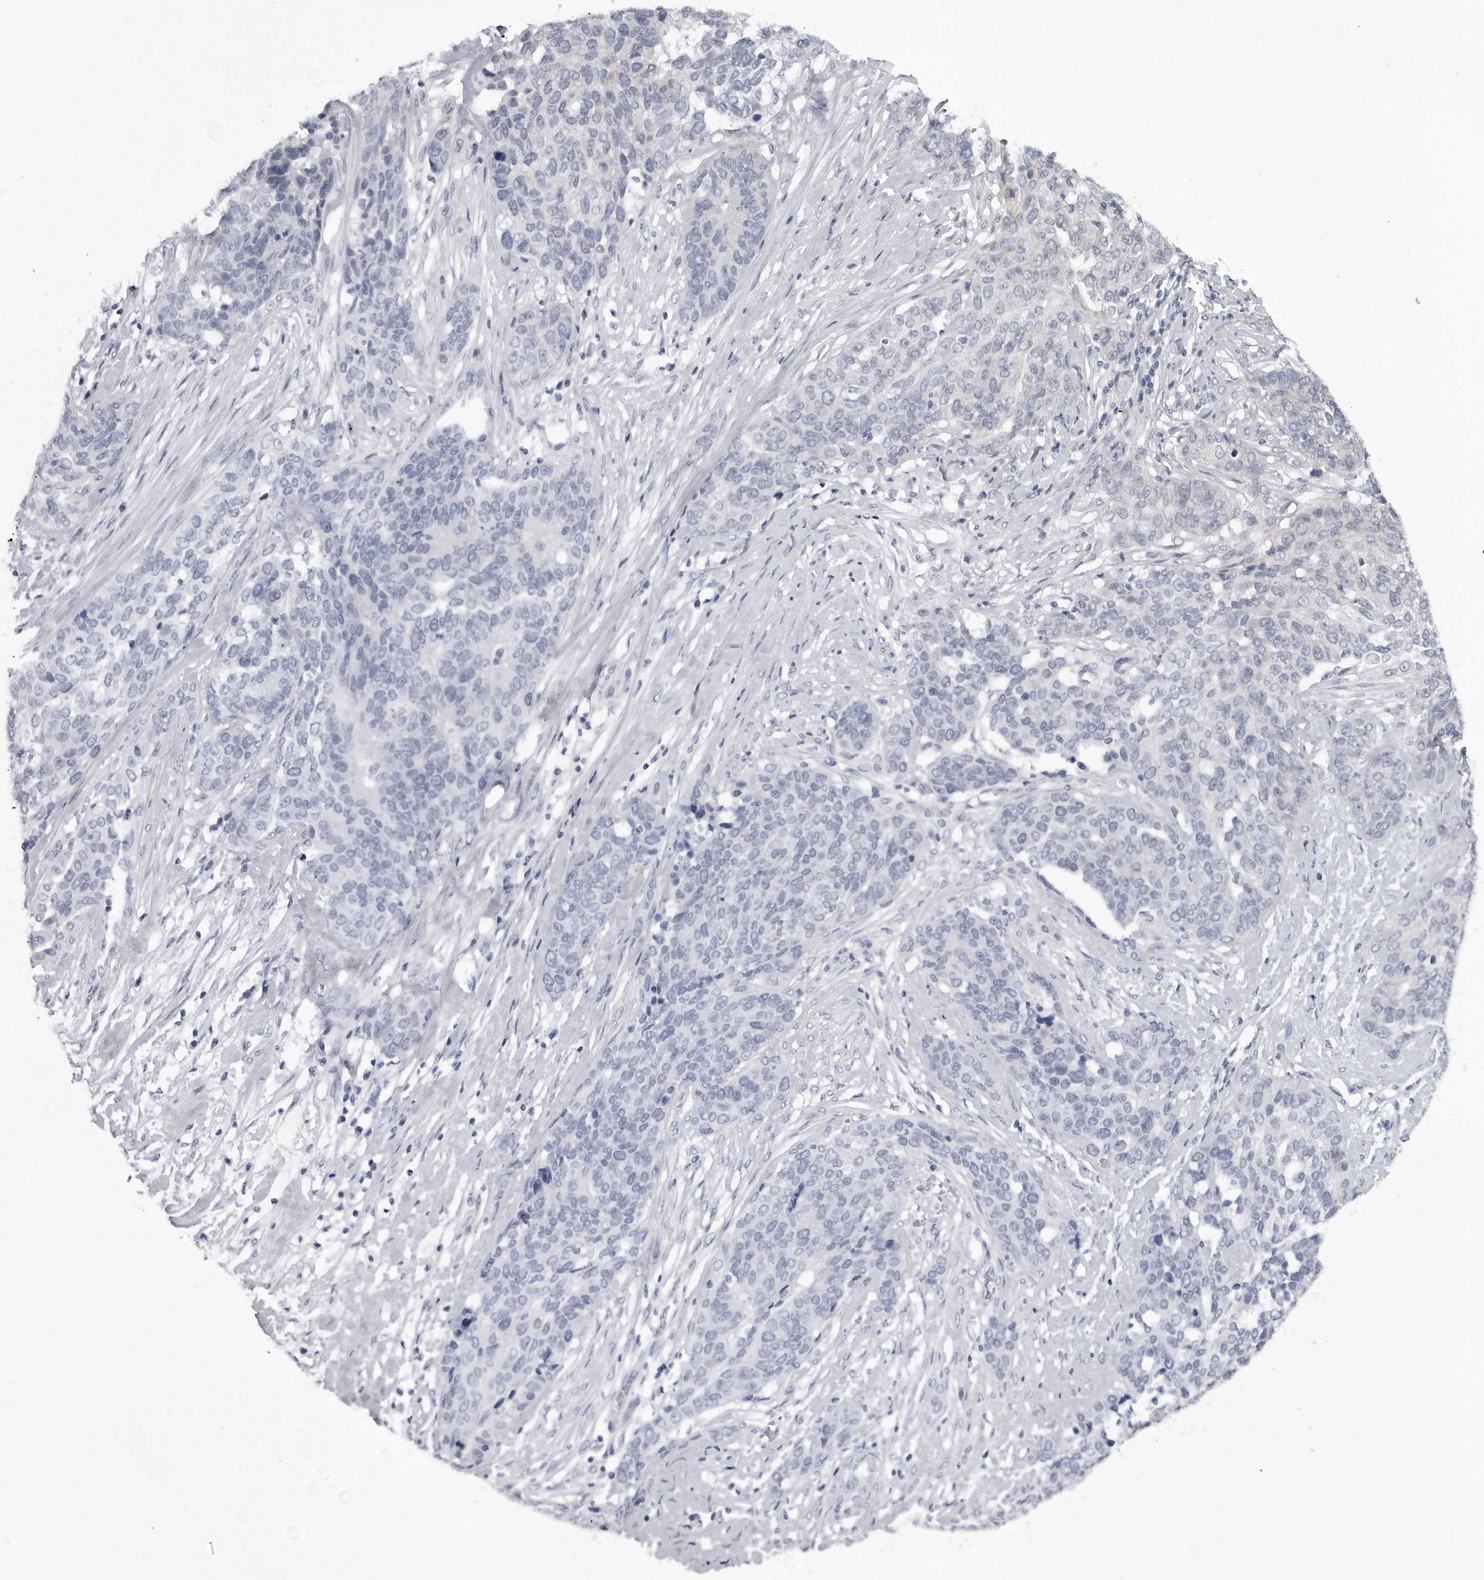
{"staining": {"intensity": "negative", "quantity": "none", "location": "none"}, "tissue": "ovarian cancer", "cell_type": "Tumor cells", "image_type": "cancer", "snomed": [{"axis": "morphology", "description": "Cystadenocarcinoma, serous, NOS"}, {"axis": "topography", "description": "Ovary"}], "caption": "The histopathology image shows no significant staining in tumor cells of ovarian cancer.", "gene": "LRRC45", "patient": {"sex": "female", "age": 44}}